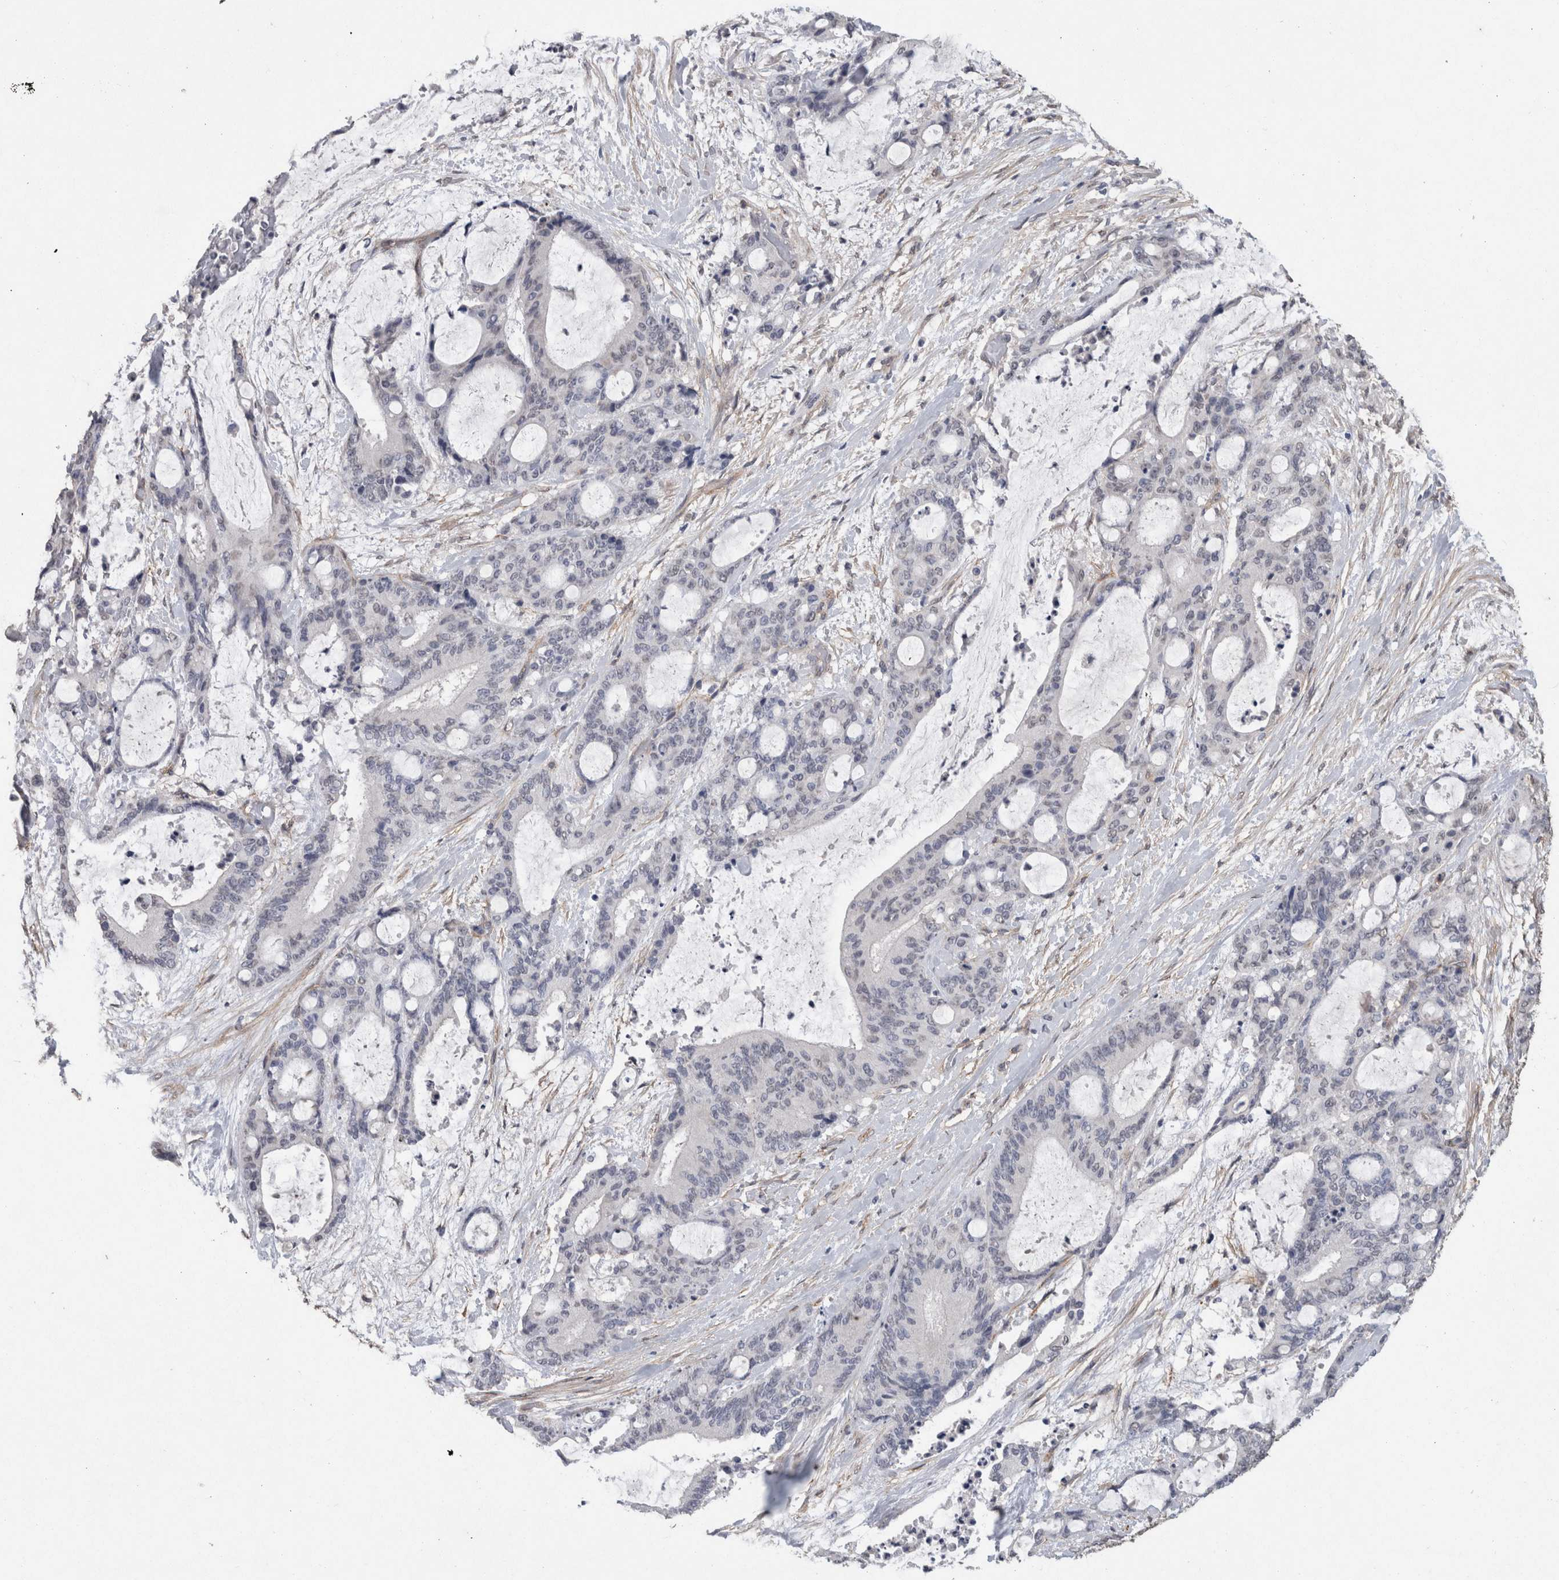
{"staining": {"intensity": "negative", "quantity": "none", "location": "none"}, "tissue": "liver cancer", "cell_type": "Tumor cells", "image_type": "cancer", "snomed": [{"axis": "morphology", "description": "Cholangiocarcinoma"}, {"axis": "topography", "description": "Liver"}], "caption": "Tumor cells show no significant protein expression in liver cancer.", "gene": "RECK", "patient": {"sex": "female", "age": 73}}